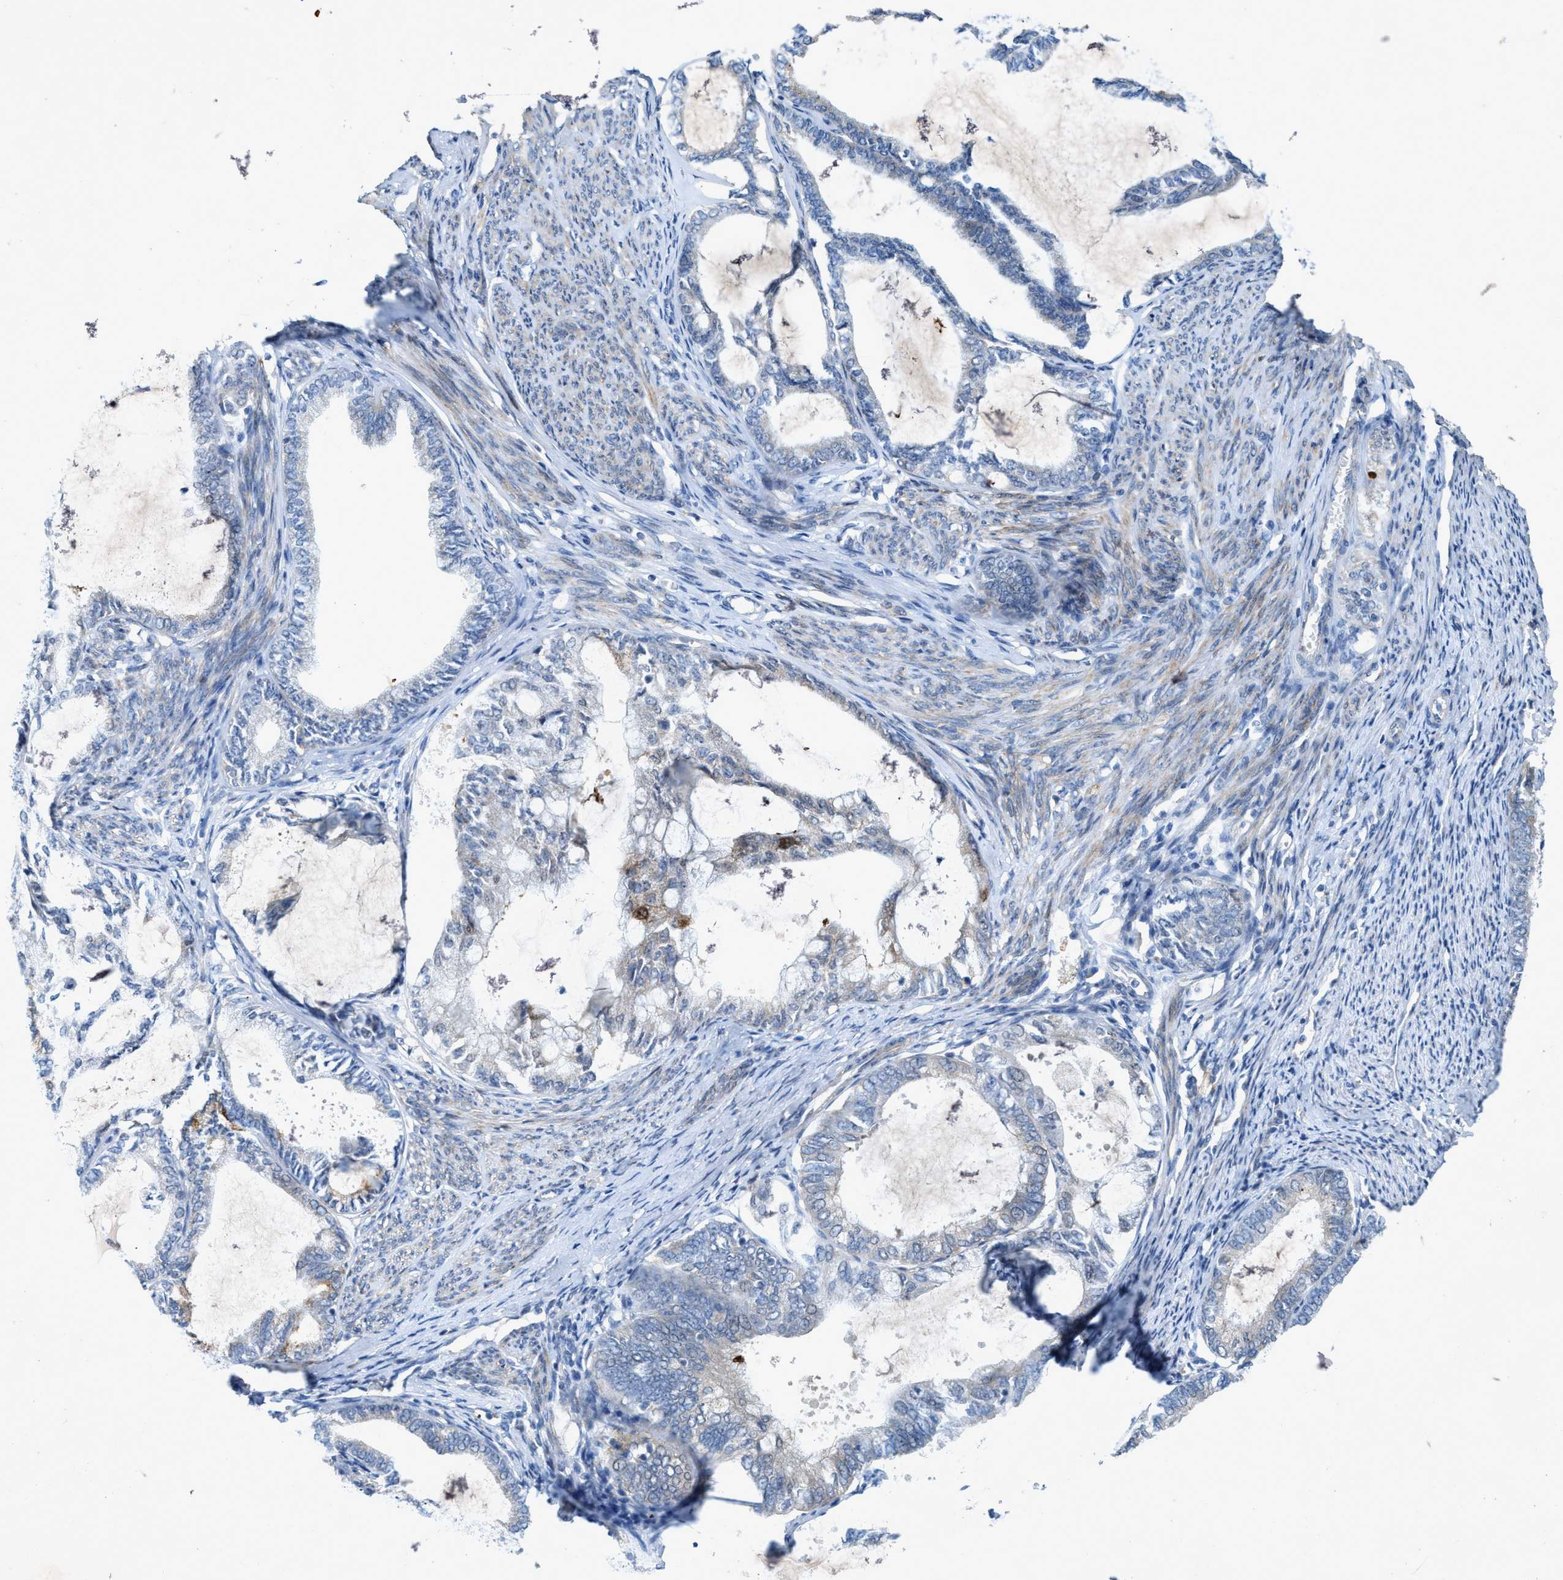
{"staining": {"intensity": "weak", "quantity": "<25%", "location": "cytoplasmic/membranous"}, "tissue": "endometrial cancer", "cell_type": "Tumor cells", "image_type": "cancer", "snomed": [{"axis": "morphology", "description": "Adenocarcinoma, NOS"}, {"axis": "topography", "description": "Endometrium"}], "caption": "Immunohistochemical staining of human endometrial adenocarcinoma shows no significant expression in tumor cells. Brightfield microscopy of IHC stained with DAB (brown) and hematoxylin (blue), captured at high magnification.", "gene": "URGCP", "patient": {"sex": "female", "age": 86}}